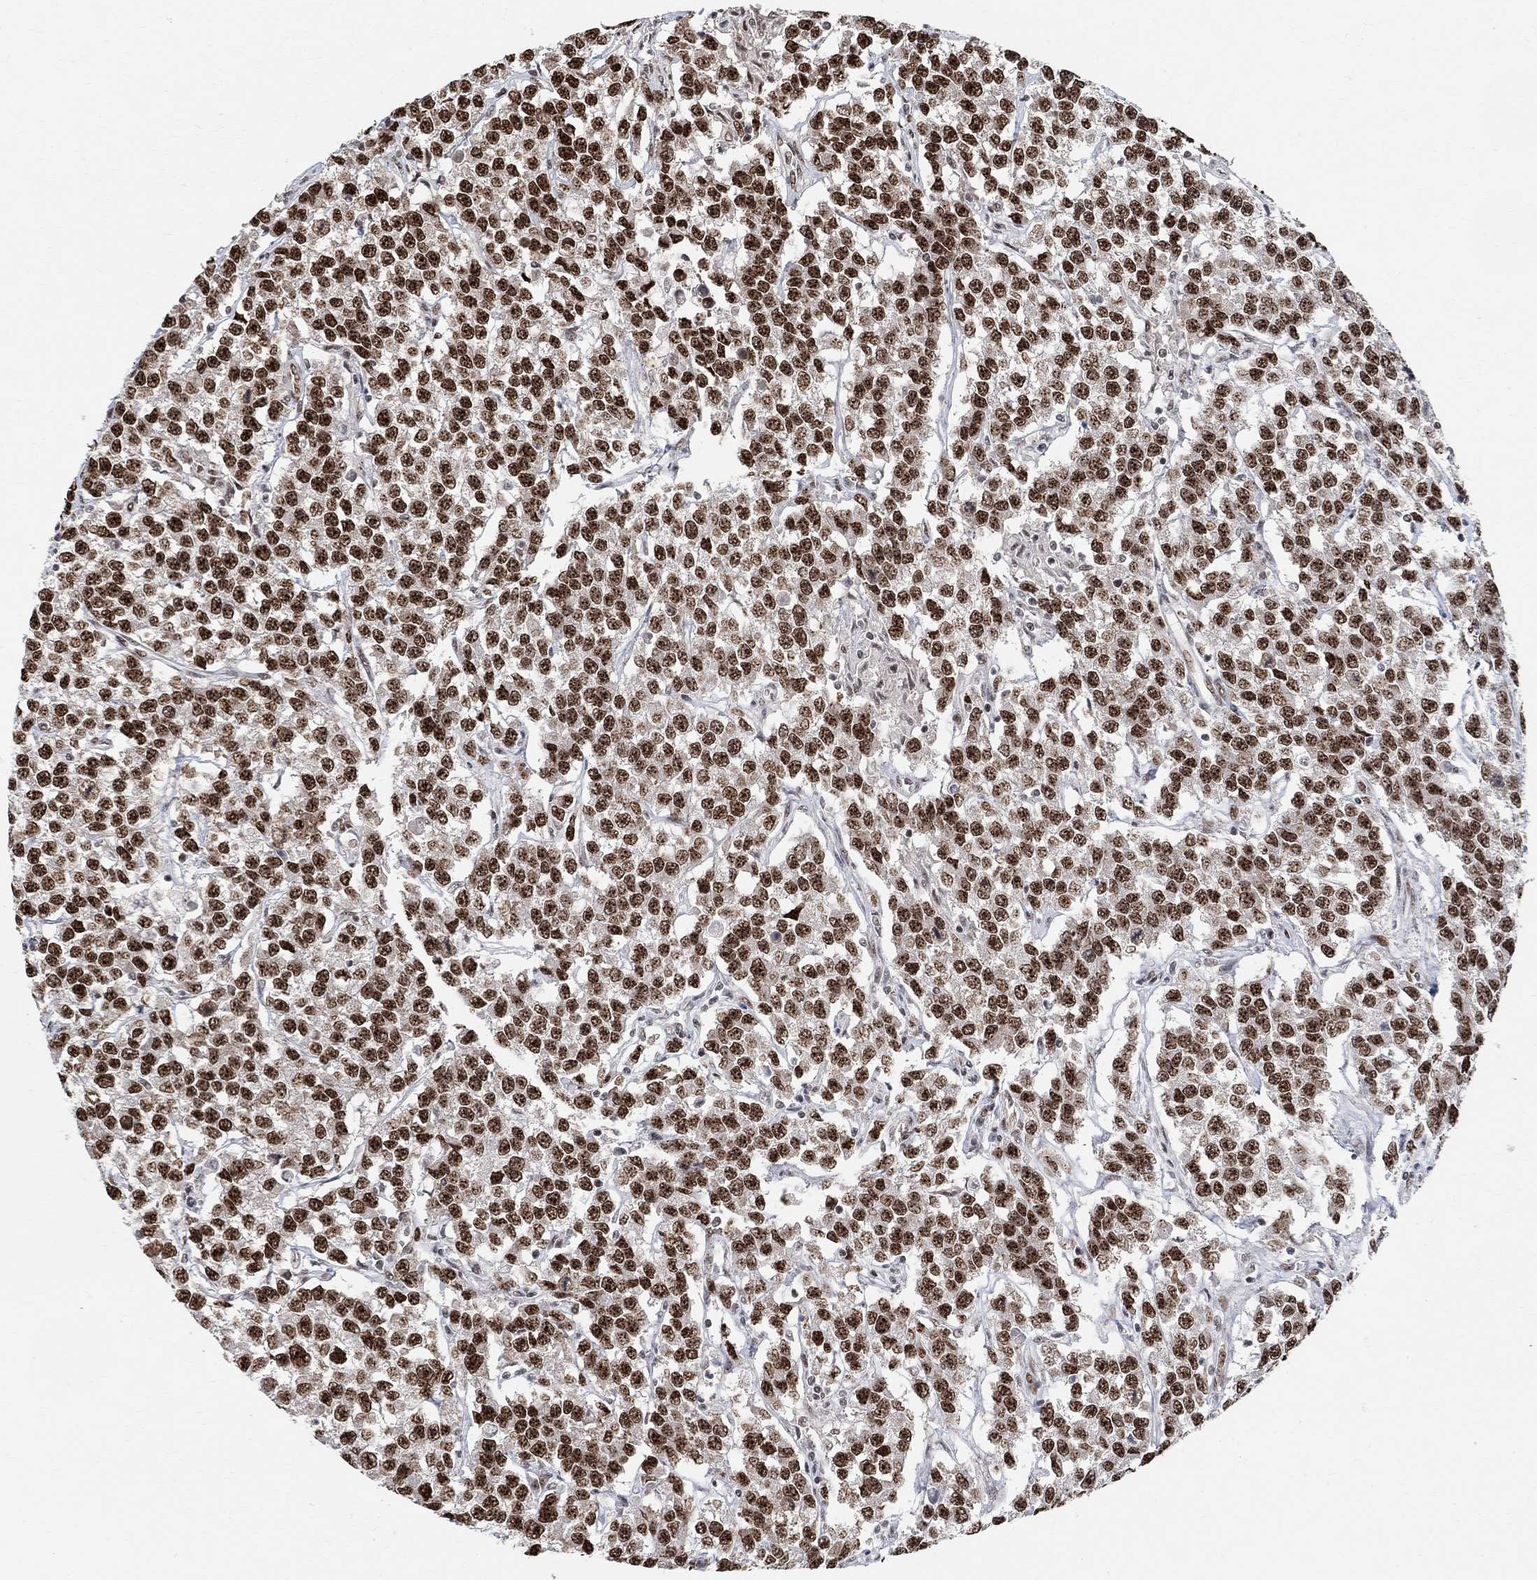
{"staining": {"intensity": "strong", "quantity": ">75%", "location": "nuclear"}, "tissue": "testis cancer", "cell_type": "Tumor cells", "image_type": "cancer", "snomed": [{"axis": "morphology", "description": "Seminoma, NOS"}, {"axis": "topography", "description": "Testis"}], "caption": "The micrograph demonstrates immunohistochemical staining of seminoma (testis). There is strong nuclear staining is identified in about >75% of tumor cells.", "gene": "E4F1", "patient": {"sex": "male", "age": 59}}